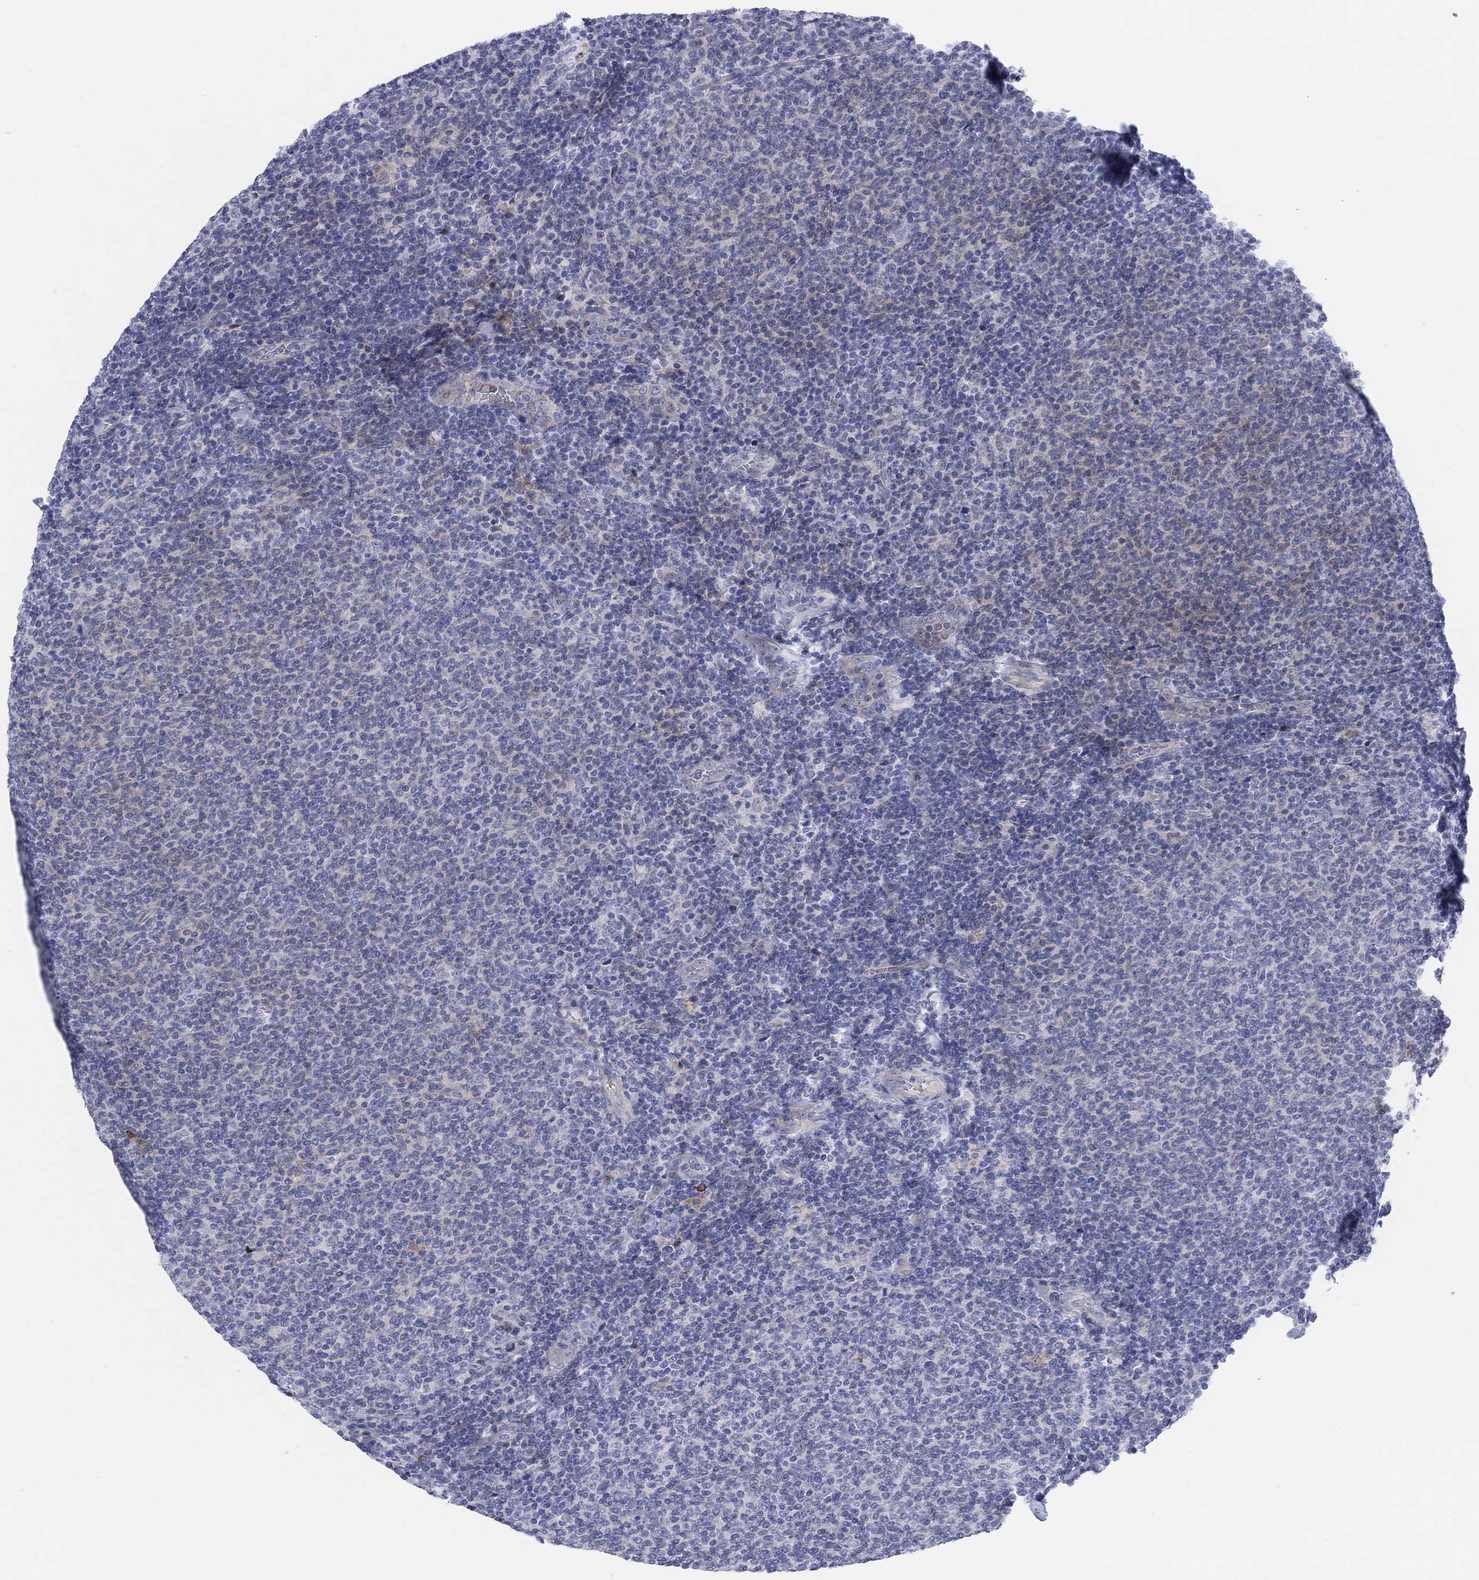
{"staining": {"intensity": "negative", "quantity": "none", "location": "none"}, "tissue": "lymphoma", "cell_type": "Tumor cells", "image_type": "cancer", "snomed": [{"axis": "morphology", "description": "Malignant lymphoma, non-Hodgkin's type, Low grade"}, {"axis": "topography", "description": "Lymph node"}], "caption": "This is an immunohistochemistry photomicrograph of malignant lymphoma, non-Hodgkin's type (low-grade). There is no staining in tumor cells.", "gene": "HEATR4", "patient": {"sex": "male", "age": 52}}